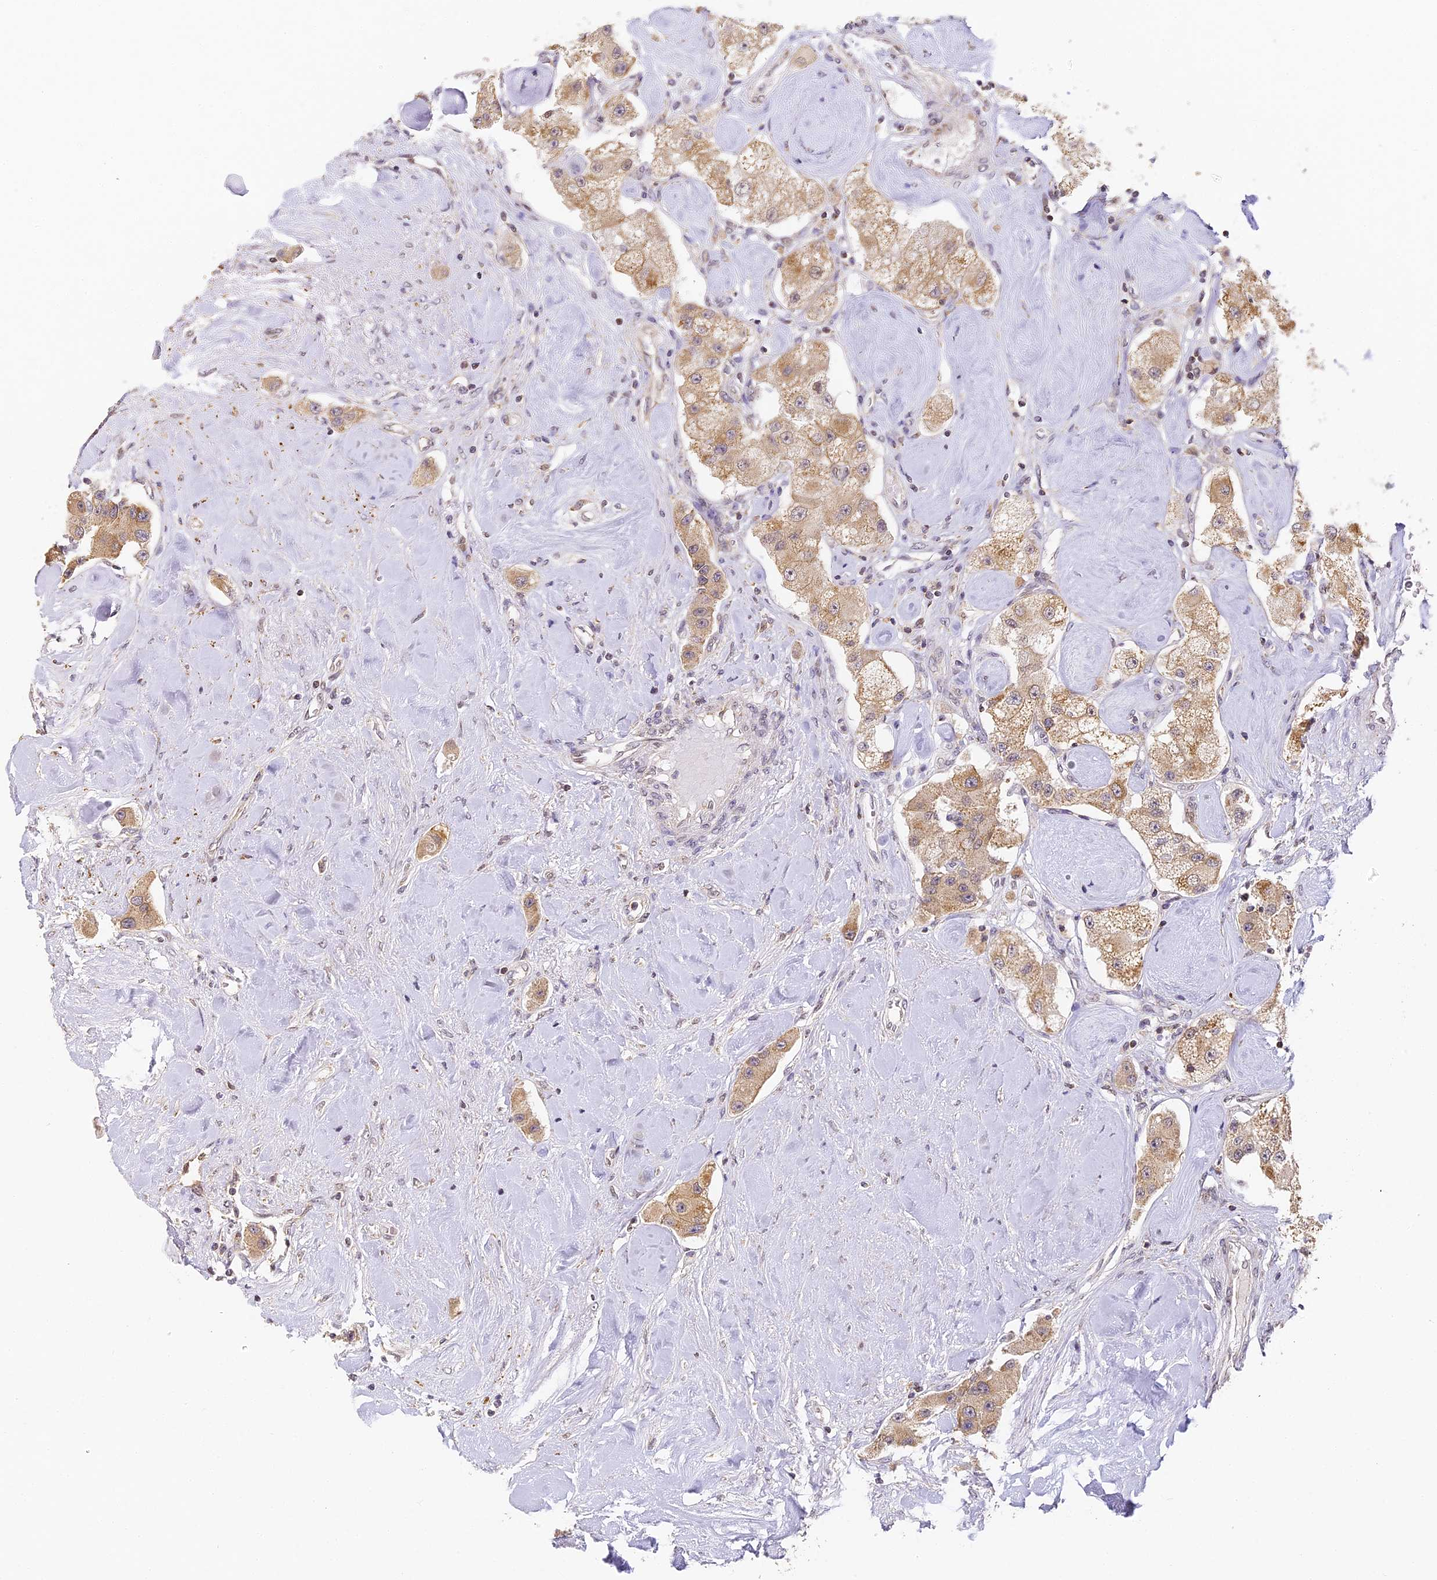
{"staining": {"intensity": "moderate", "quantity": ">75%", "location": "cytoplasmic/membranous,nuclear"}, "tissue": "carcinoid", "cell_type": "Tumor cells", "image_type": "cancer", "snomed": [{"axis": "morphology", "description": "Carcinoid, malignant, NOS"}, {"axis": "topography", "description": "Pancreas"}], "caption": "Brown immunohistochemical staining in carcinoid exhibits moderate cytoplasmic/membranous and nuclear staining in about >75% of tumor cells.", "gene": "DNAAF10", "patient": {"sex": "male", "age": 41}}